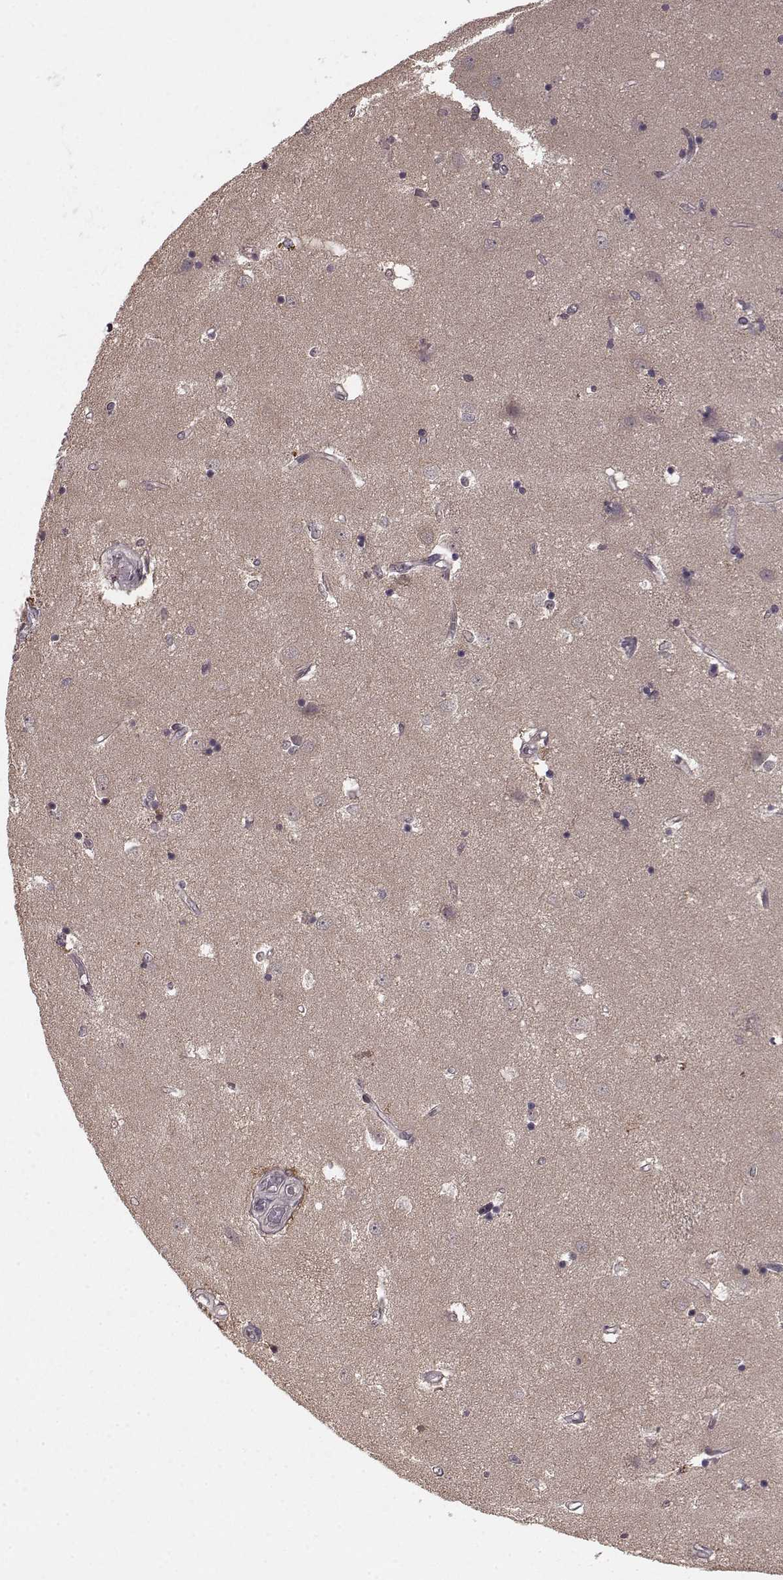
{"staining": {"intensity": "negative", "quantity": "none", "location": "none"}, "tissue": "caudate", "cell_type": "Glial cells", "image_type": "normal", "snomed": [{"axis": "morphology", "description": "Normal tissue, NOS"}, {"axis": "topography", "description": "Lateral ventricle wall"}], "caption": "IHC micrograph of unremarkable caudate: caudate stained with DAB demonstrates no significant protein positivity in glial cells. (DAB (3,3'-diaminobenzidine) immunohistochemistry, high magnification).", "gene": "GSS", "patient": {"sex": "male", "age": 54}}